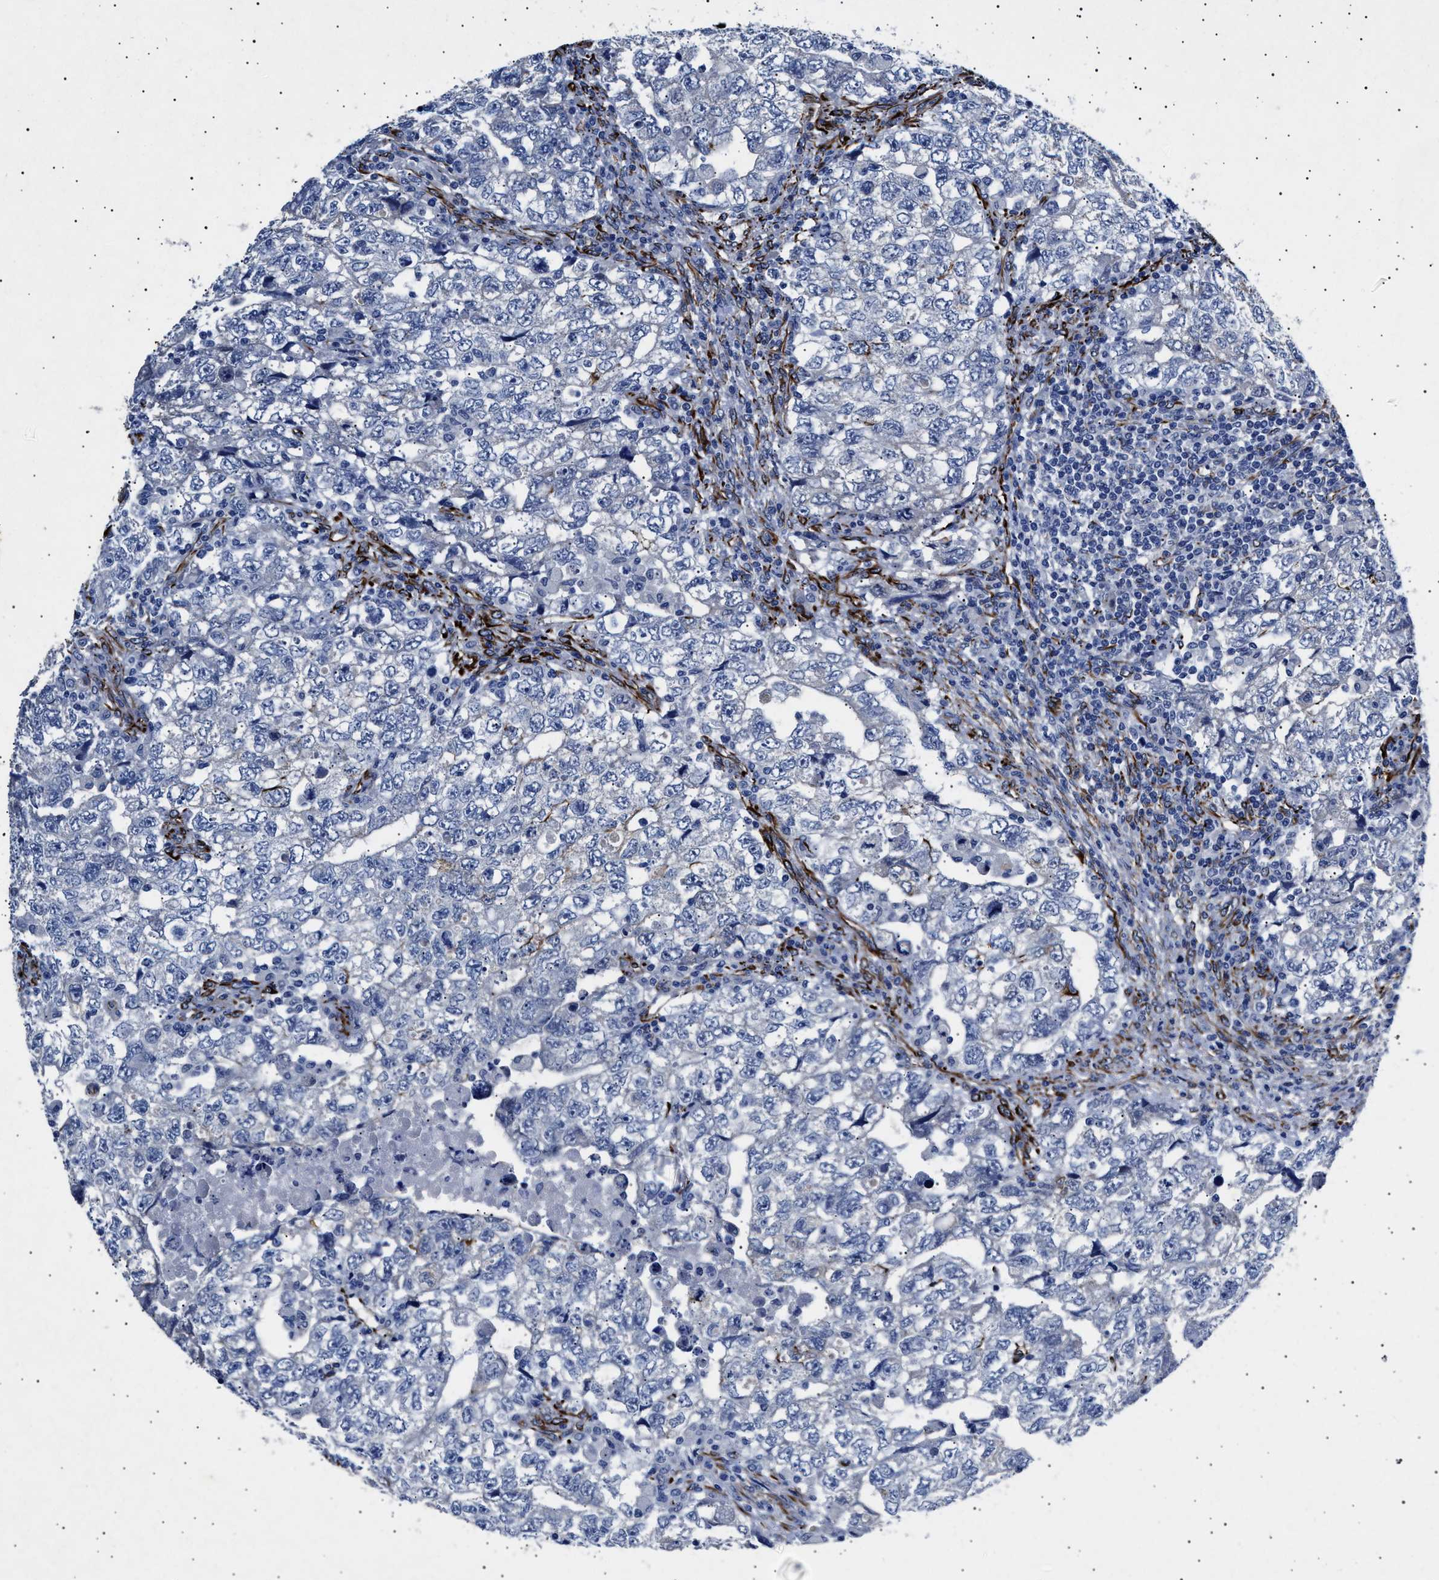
{"staining": {"intensity": "negative", "quantity": "none", "location": "none"}, "tissue": "testis cancer", "cell_type": "Tumor cells", "image_type": "cancer", "snomed": [{"axis": "morphology", "description": "Carcinoma, Embryonal, NOS"}, {"axis": "topography", "description": "Testis"}], "caption": "Protein analysis of testis cancer displays no significant staining in tumor cells. (DAB (3,3'-diaminobenzidine) immunohistochemistry with hematoxylin counter stain).", "gene": "OLFML2A", "patient": {"sex": "male", "age": 36}}